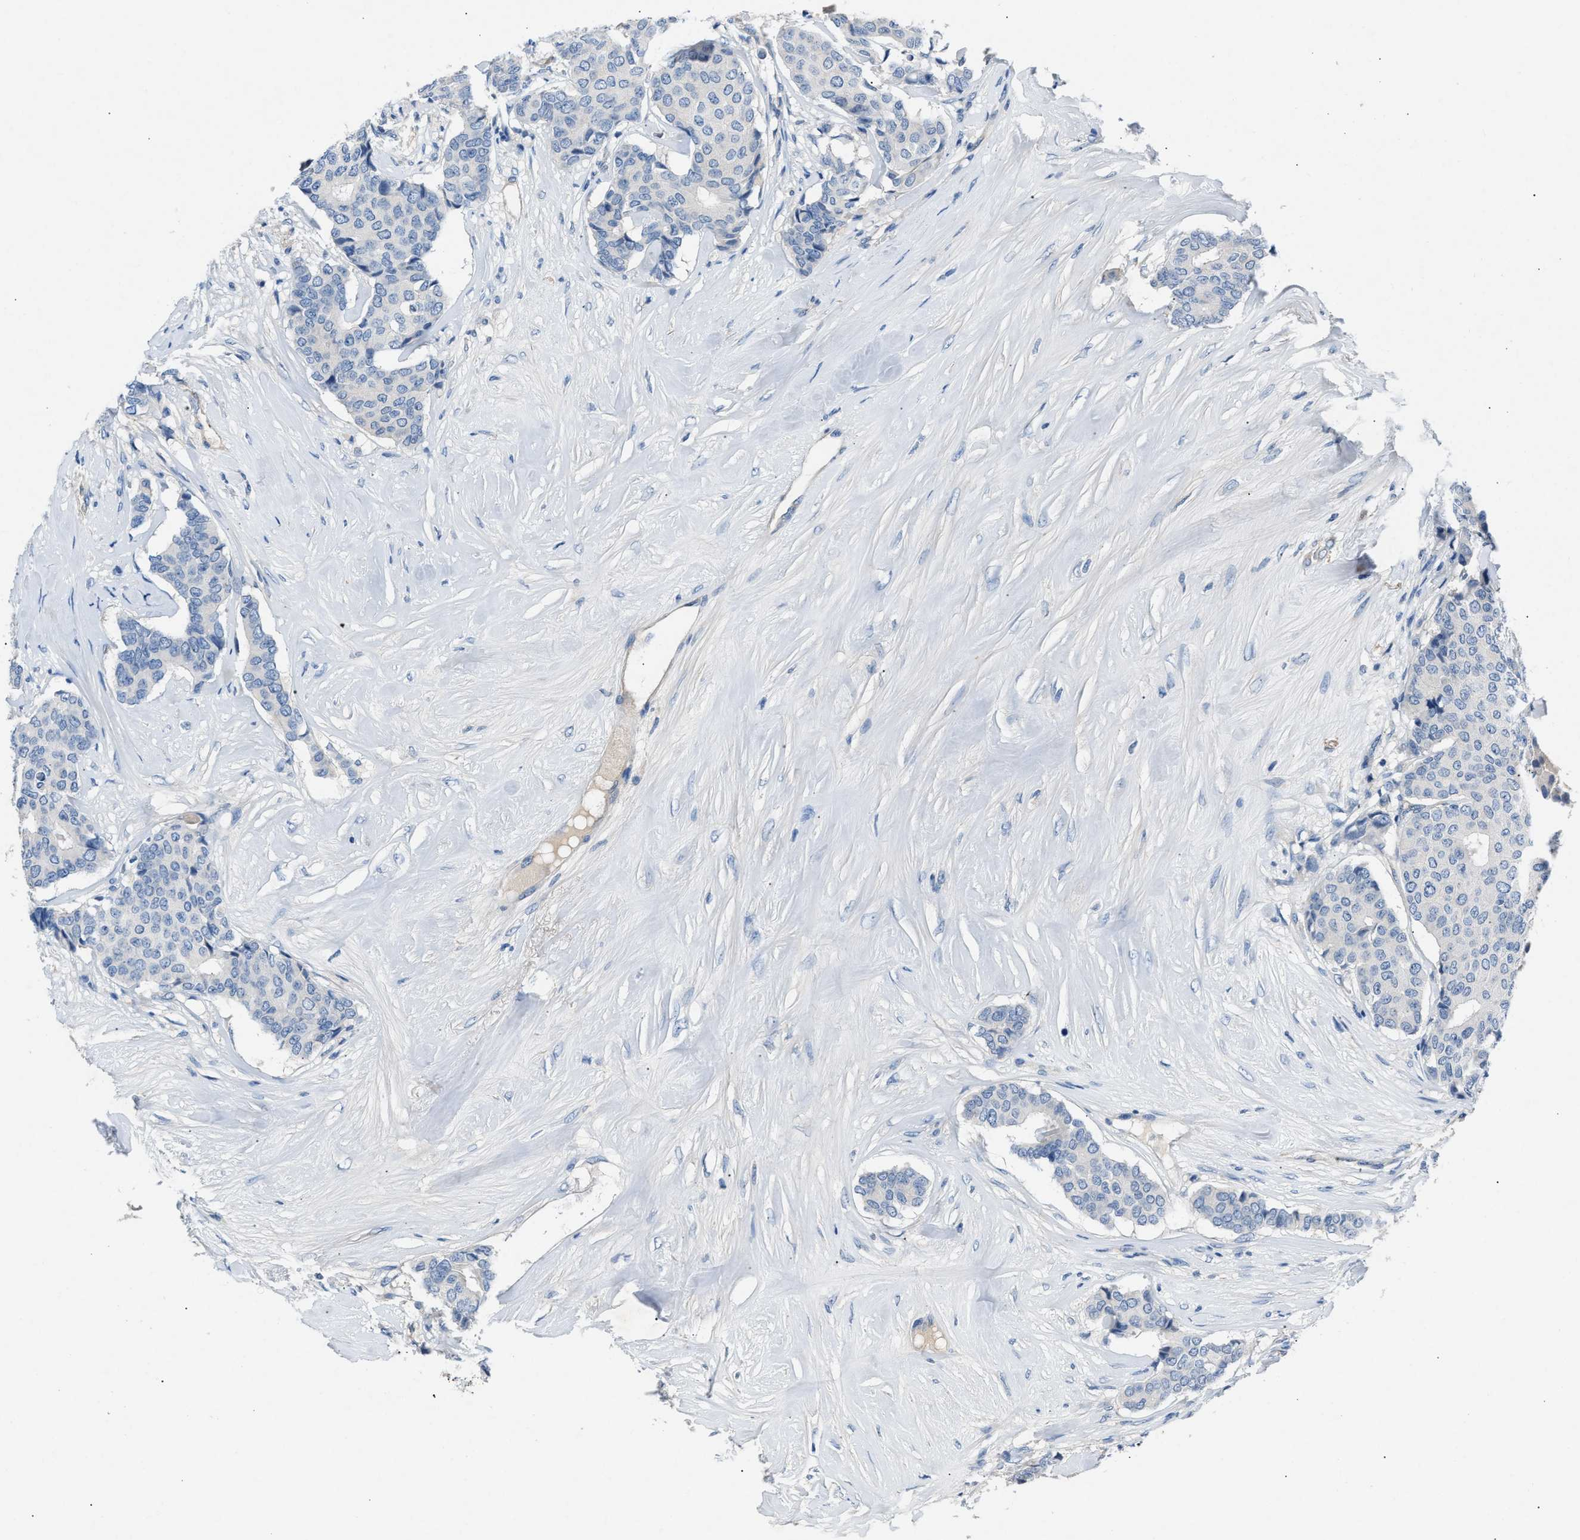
{"staining": {"intensity": "negative", "quantity": "none", "location": "none"}, "tissue": "breast cancer", "cell_type": "Tumor cells", "image_type": "cancer", "snomed": [{"axis": "morphology", "description": "Duct carcinoma"}, {"axis": "topography", "description": "Breast"}], "caption": "Tumor cells show no significant protein positivity in breast cancer.", "gene": "DNAAF5", "patient": {"sex": "female", "age": 75}}